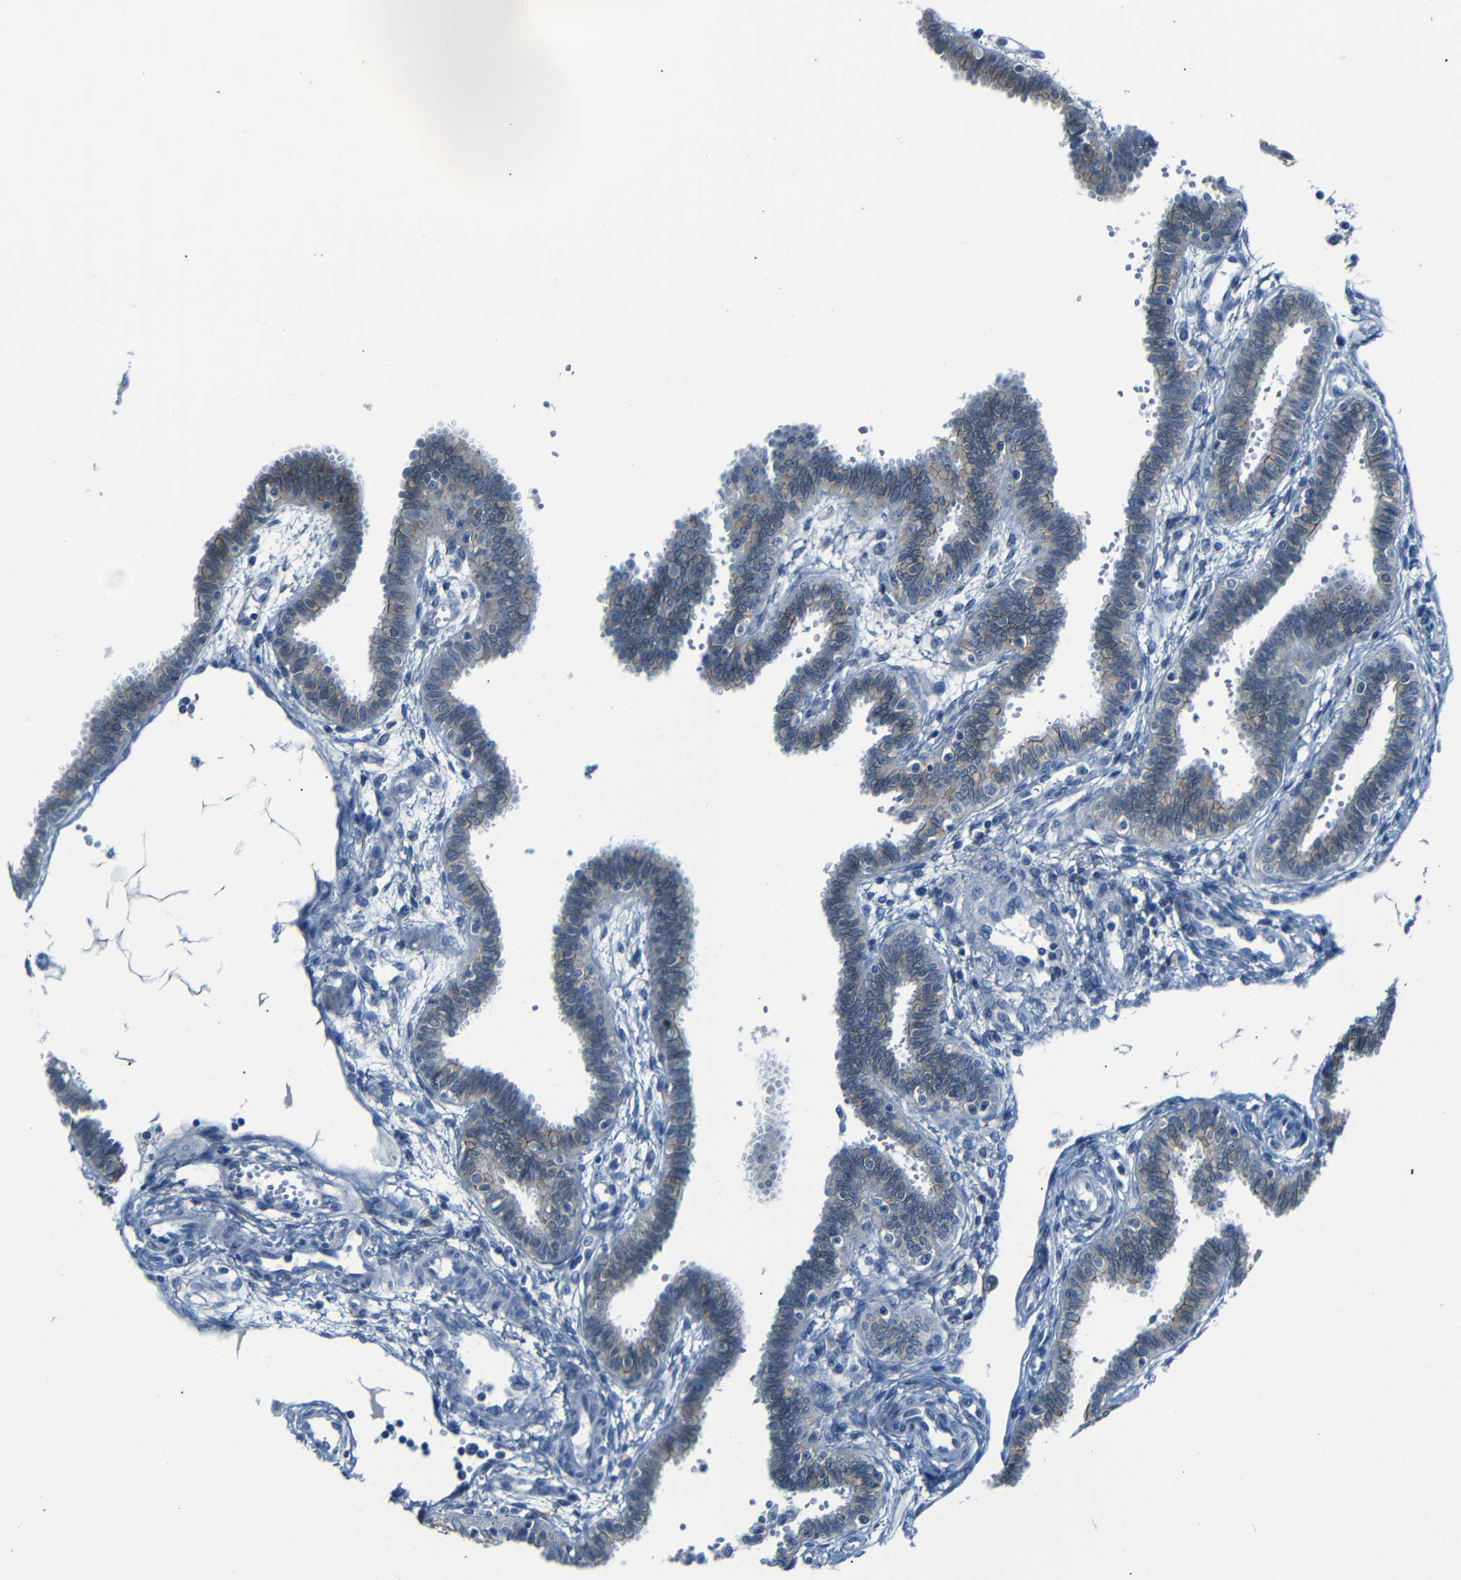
{"staining": {"intensity": "weak", "quantity": "25%-75%", "location": "cytoplasmic/membranous"}, "tissue": "fallopian tube", "cell_type": "Glandular cells", "image_type": "normal", "snomed": [{"axis": "morphology", "description": "Normal tissue, NOS"}, {"axis": "topography", "description": "Fallopian tube"}], "caption": "Approximately 25%-75% of glandular cells in normal human fallopian tube display weak cytoplasmic/membranous protein positivity as visualized by brown immunohistochemical staining.", "gene": "ANK3", "patient": {"sex": "female", "age": 32}}